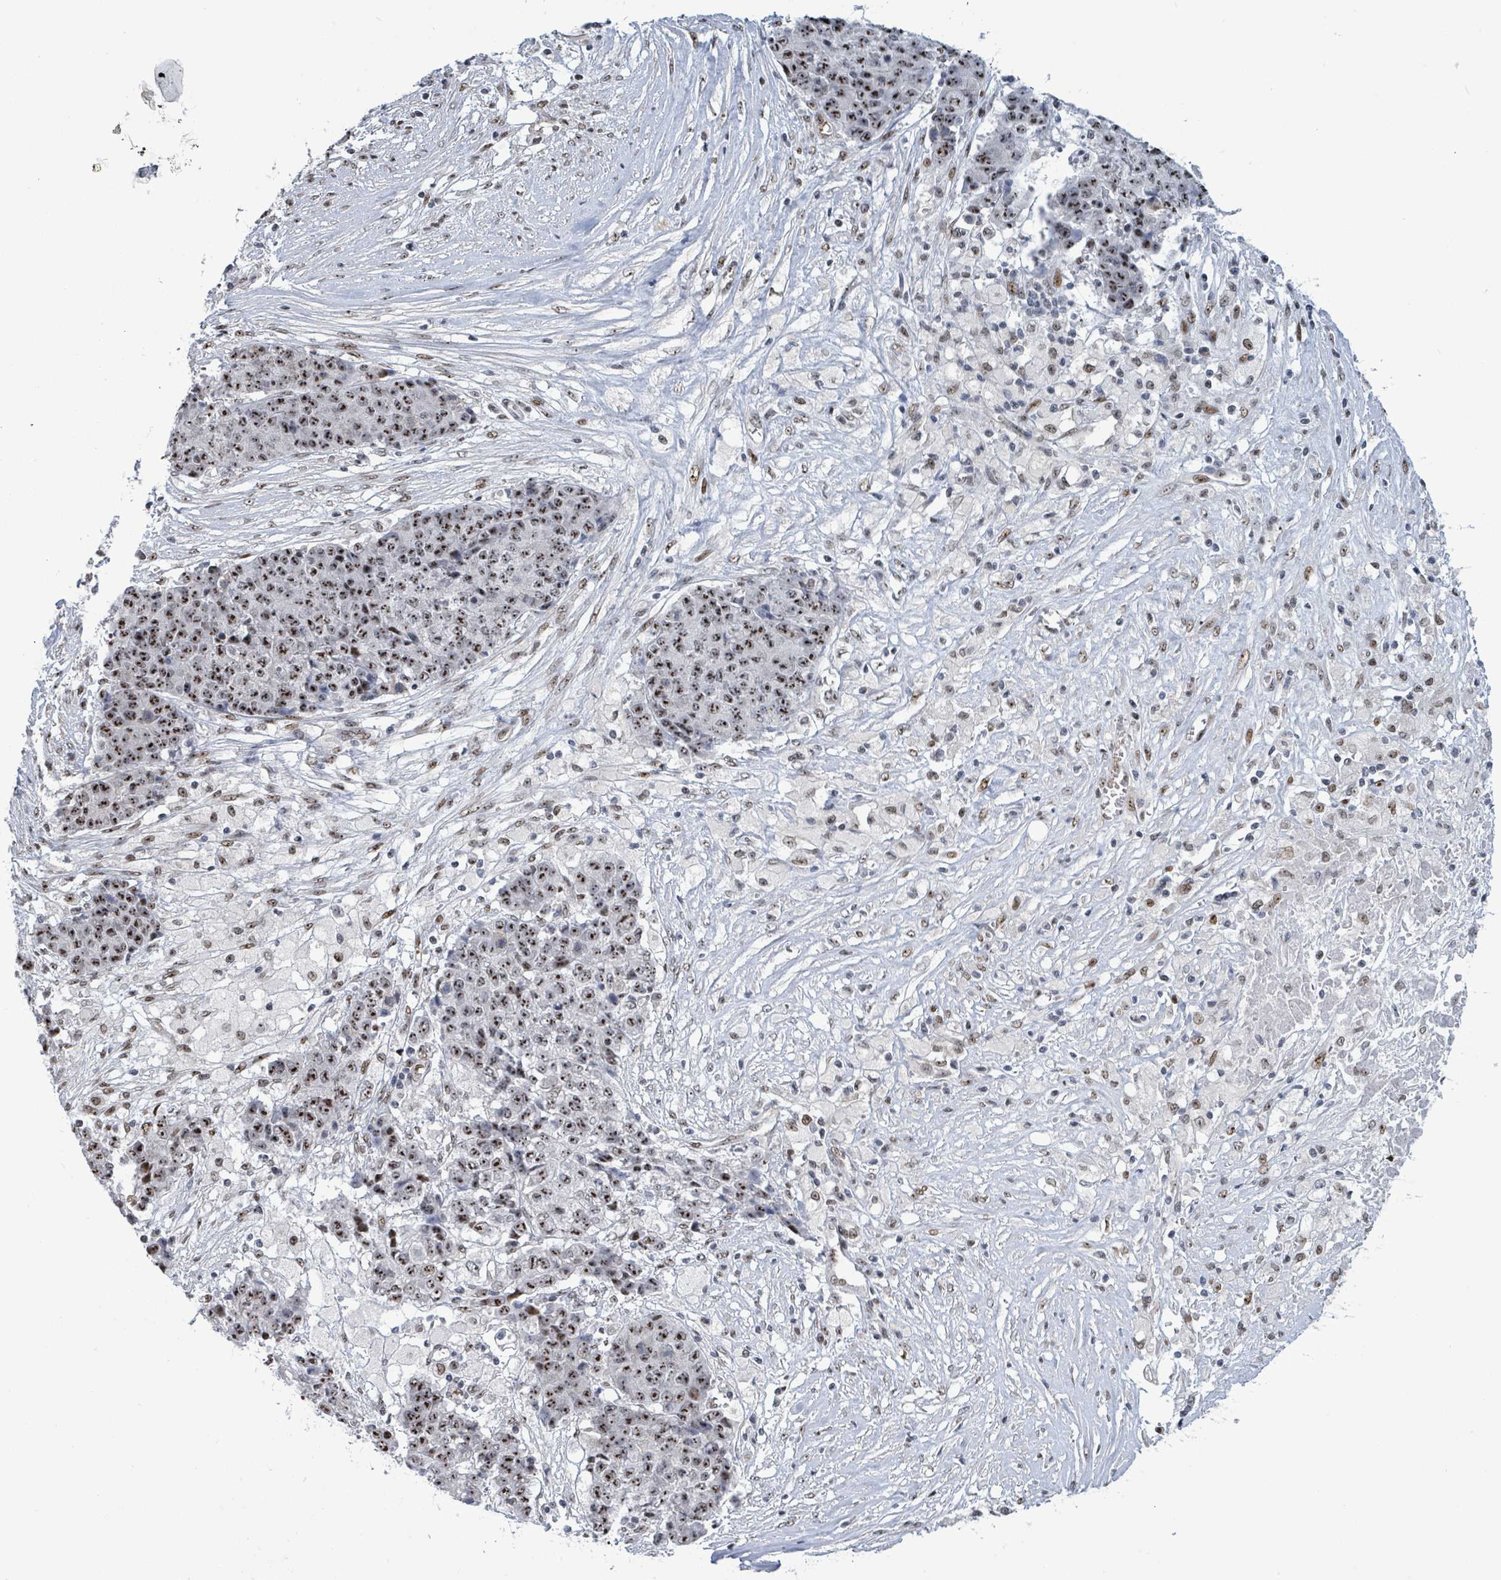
{"staining": {"intensity": "strong", "quantity": ">75%", "location": "nuclear"}, "tissue": "ovarian cancer", "cell_type": "Tumor cells", "image_type": "cancer", "snomed": [{"axis": "morphology", "description": "Carcinoma, endometroid"}, {"axis": "topography", "description": "Ovary"}], "caption": "A brown stain shows strong nuclear expression of a protein in ovarian cancer tumor cells.", "gene": "RRN3", "patient": {"sex": "female", "age": 42}}